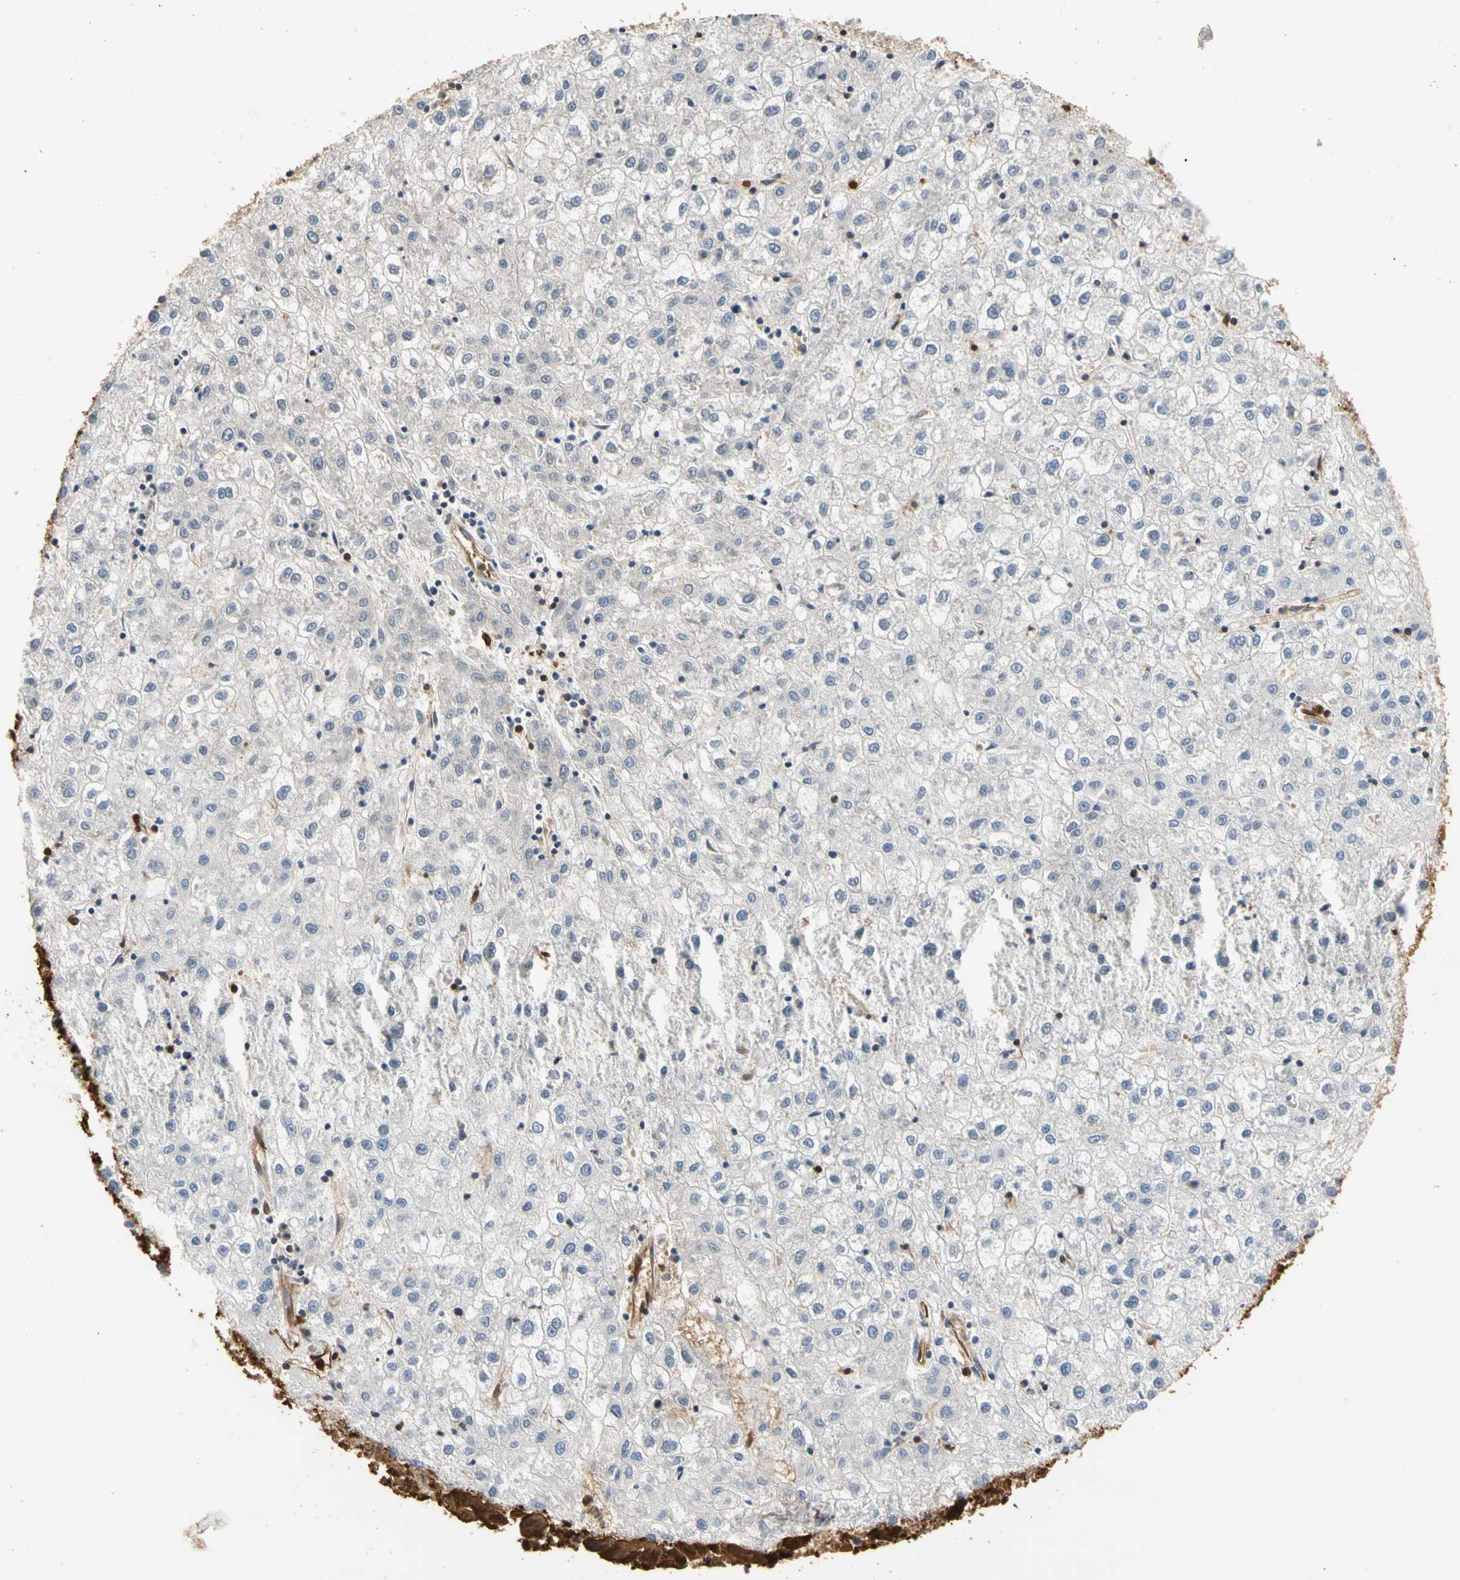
{"staining": {"intensity": "negative", "quantity": "none", "location": "none"}, "tissue": "liver cancer", "cell_type": "Tumor cells", "image_type": "cancer", "snomed": [{"axis": "morphology", "description": "Carcinoma, Hepatocellular, NOS"}, {"axis": "topography", "description": "Liver"}], "caption": "This is a histopathology image of immunohistochemistry (IHC) staining of liver cancer, which shows no expression in tumor cells. (DAB (3,3'-diaminobenzidine) IHC with hematoxylin counter stain).", "gene": "S100A6", "patient": {"sex": "male", "age": 72}}